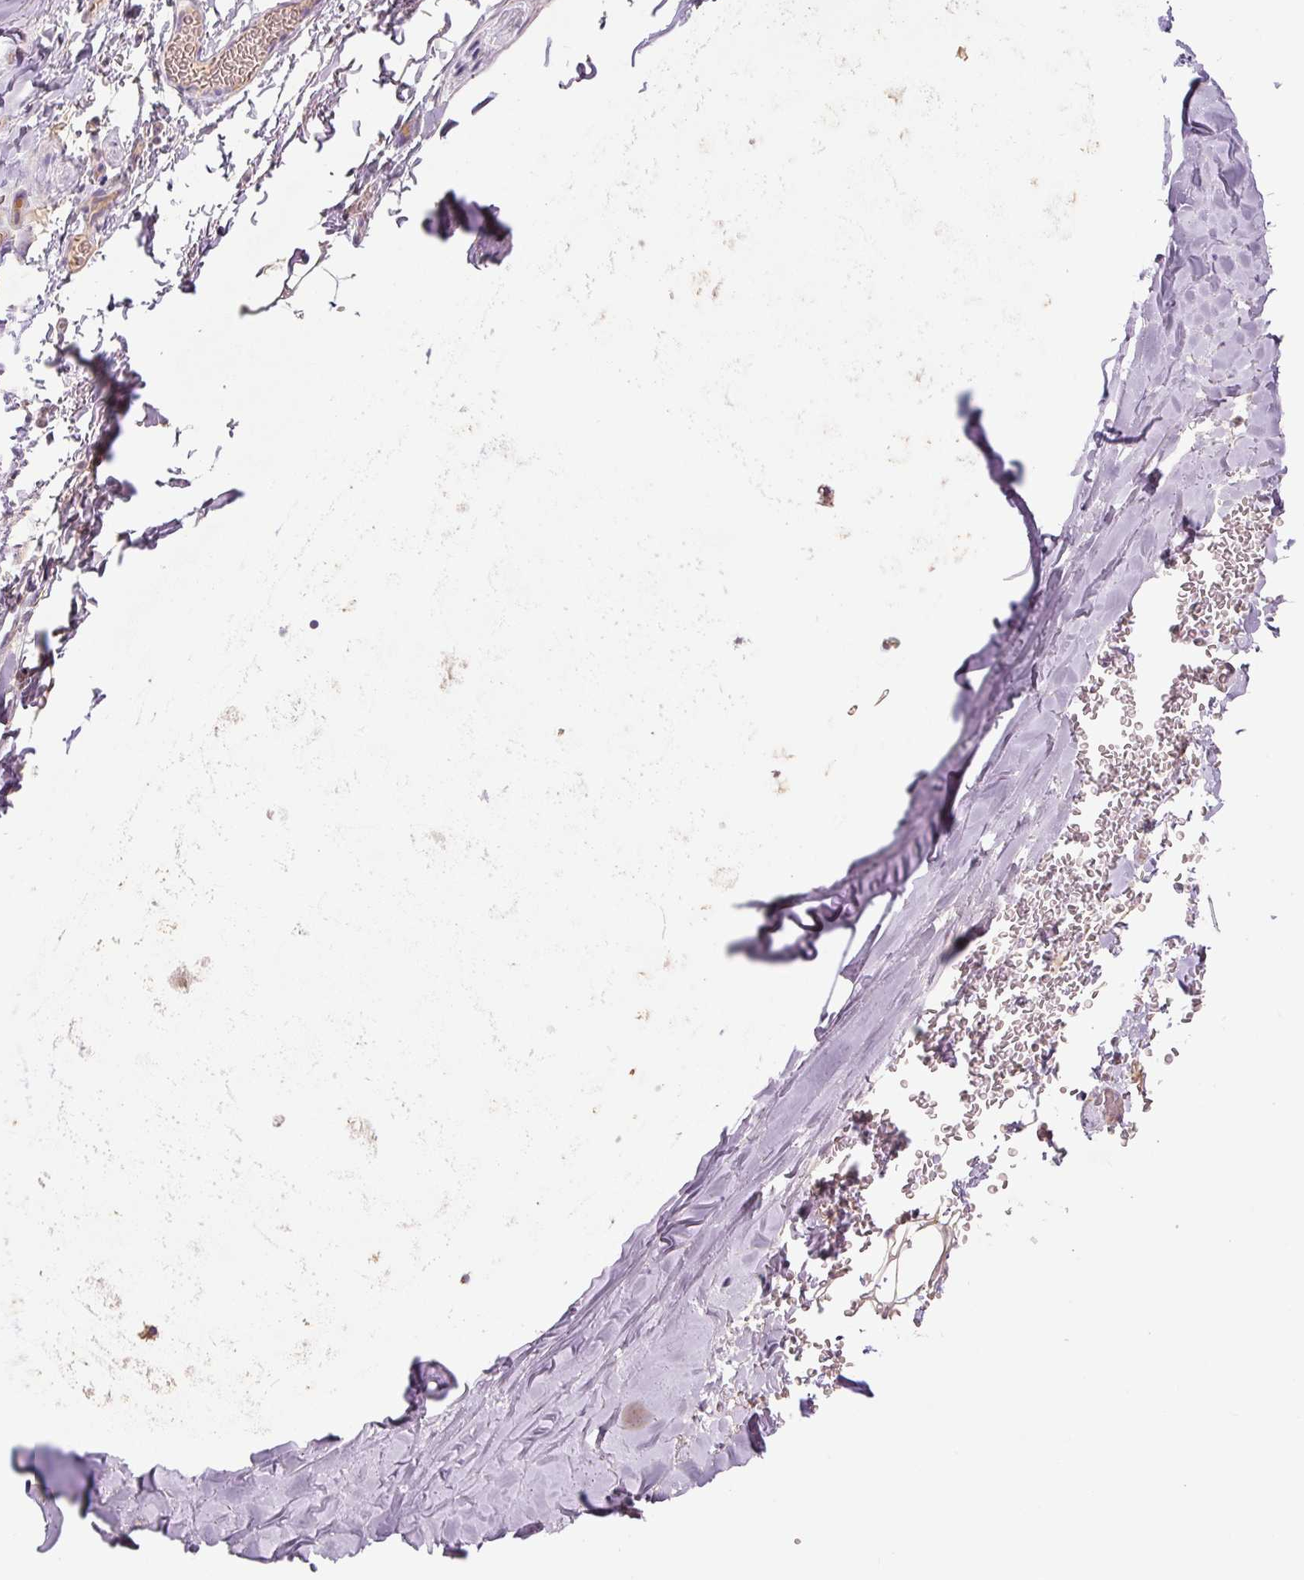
{"staining": {"intensity": "weak", "quantity": "<25%", "location": "cytoplasmic/membranous"}, "tissue": "adipose tissue", "cell_type": "Adipocytes", "image_type": "normal", "snomed": [{"axis": "morphology", "description": "Normal tissue, NOS"}, {"axis": "topography", "description": "Cartilage tissue"}, {"axis": "topography", "description": "Bronchus"}, {"axis": "topography", "description": "Peripheral nerve tissue"}], "caption": "Adipocytes are negative for brown protein staining in unremarkable adipose tissue. Brightfield microscopy of immunohistochemistry stained with DAB (brown) and hematoxylin (blue), captured at high magnification.", "gene": "CCNI2", "patient": {"sex": "male", "age": 67}}